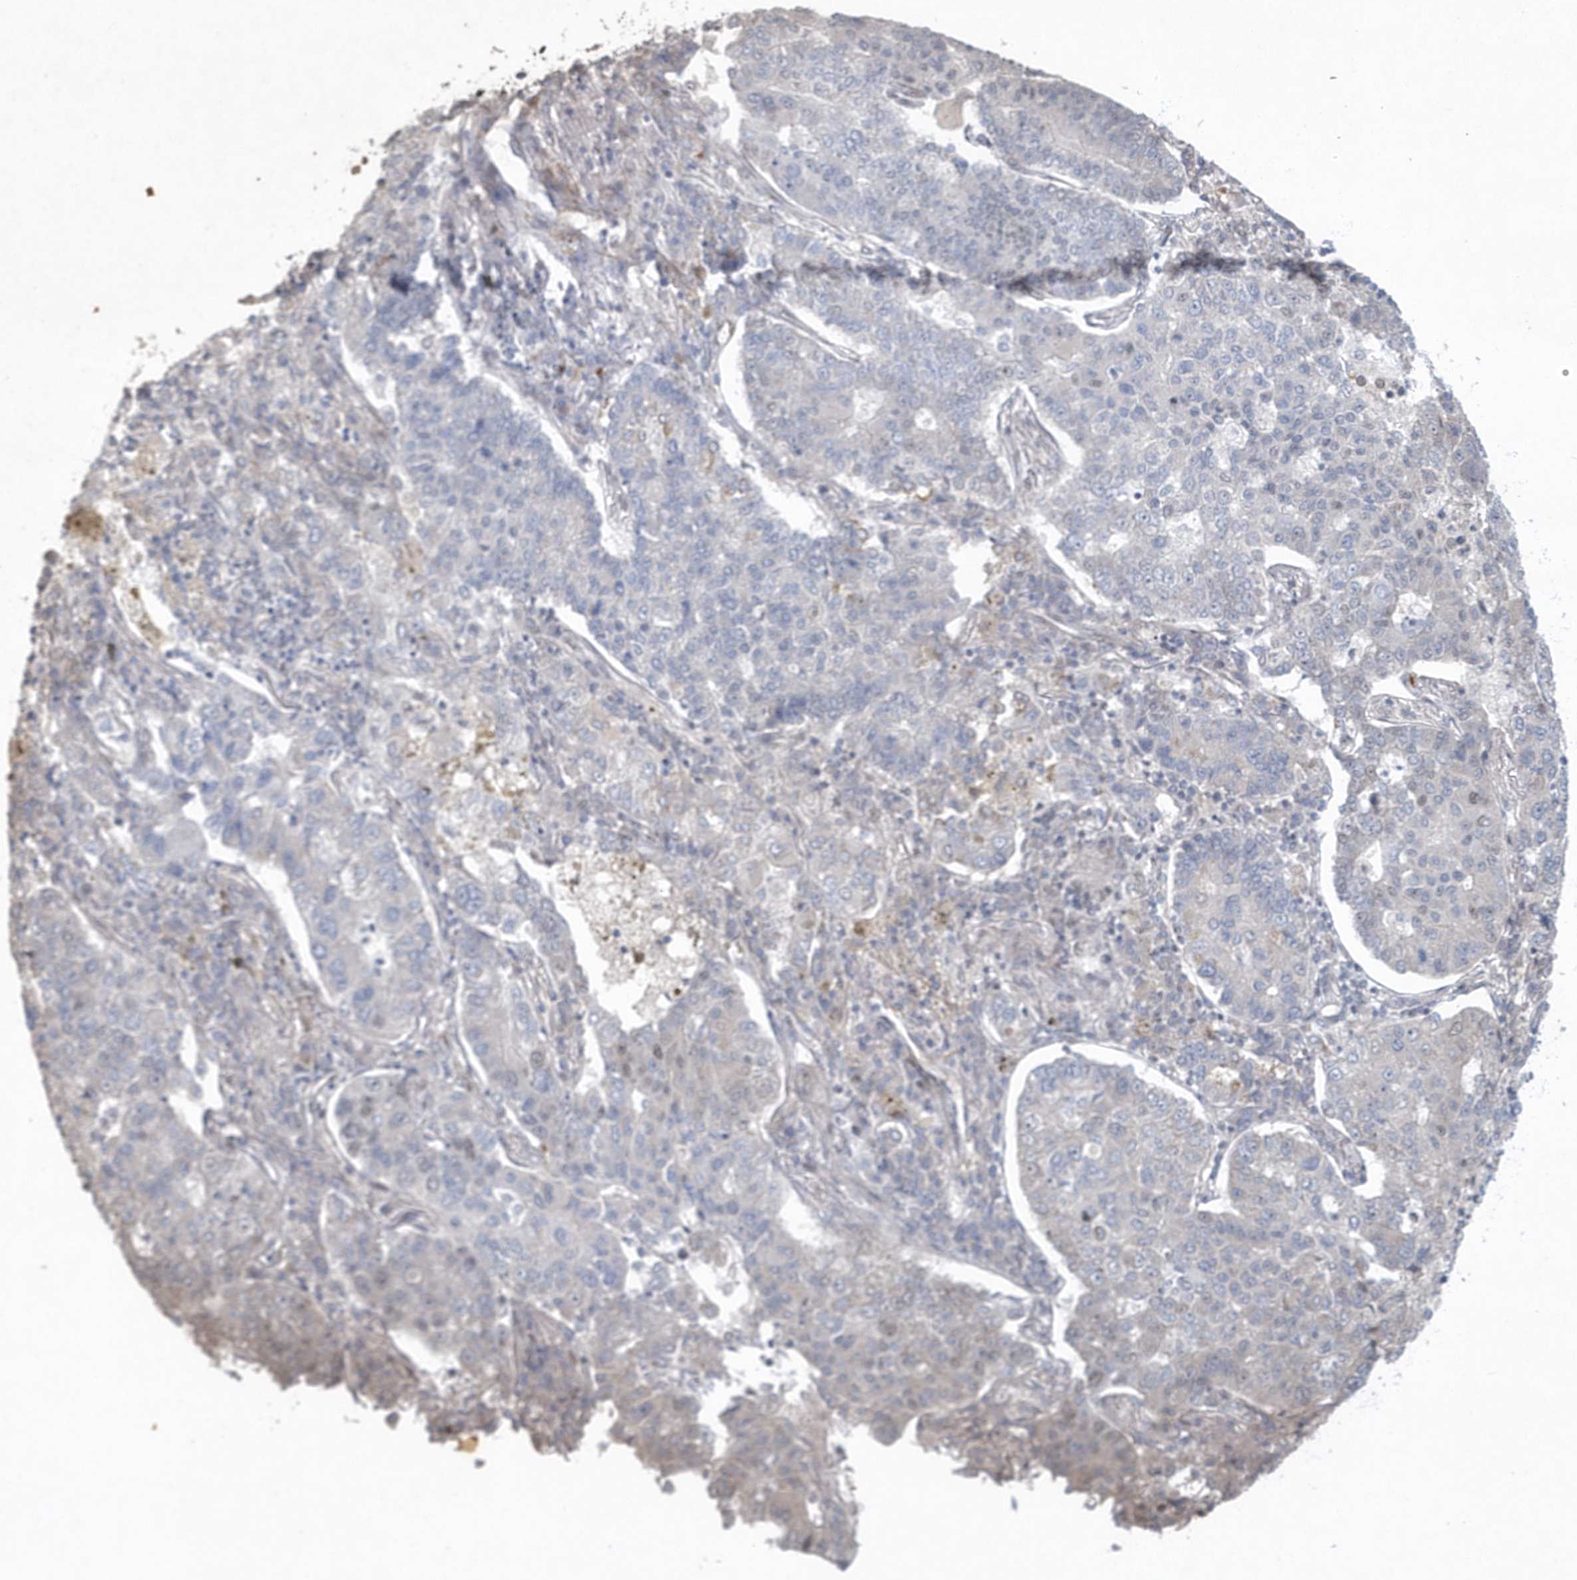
{"staining": {"intensity": "negative", "quantity": "none", "location": "none"}, "tissue": "lung cancer", "cell_type": "Tumor cells", "image_type": "cancer", "snomed": [{"axis": "morphology", "description": "Adenocarcinoma, NOS"}, {"axis": "topography", "description": "Lung"}], "caption": "IHC micrograph of lung cancer stained for a protein (brown), which exhibits no expression in tumor cells. (IHC, brightfield microscopy, high magnification).", "gene": "DCLRE1A", "patient": {"sex": "male", "age": 49}}